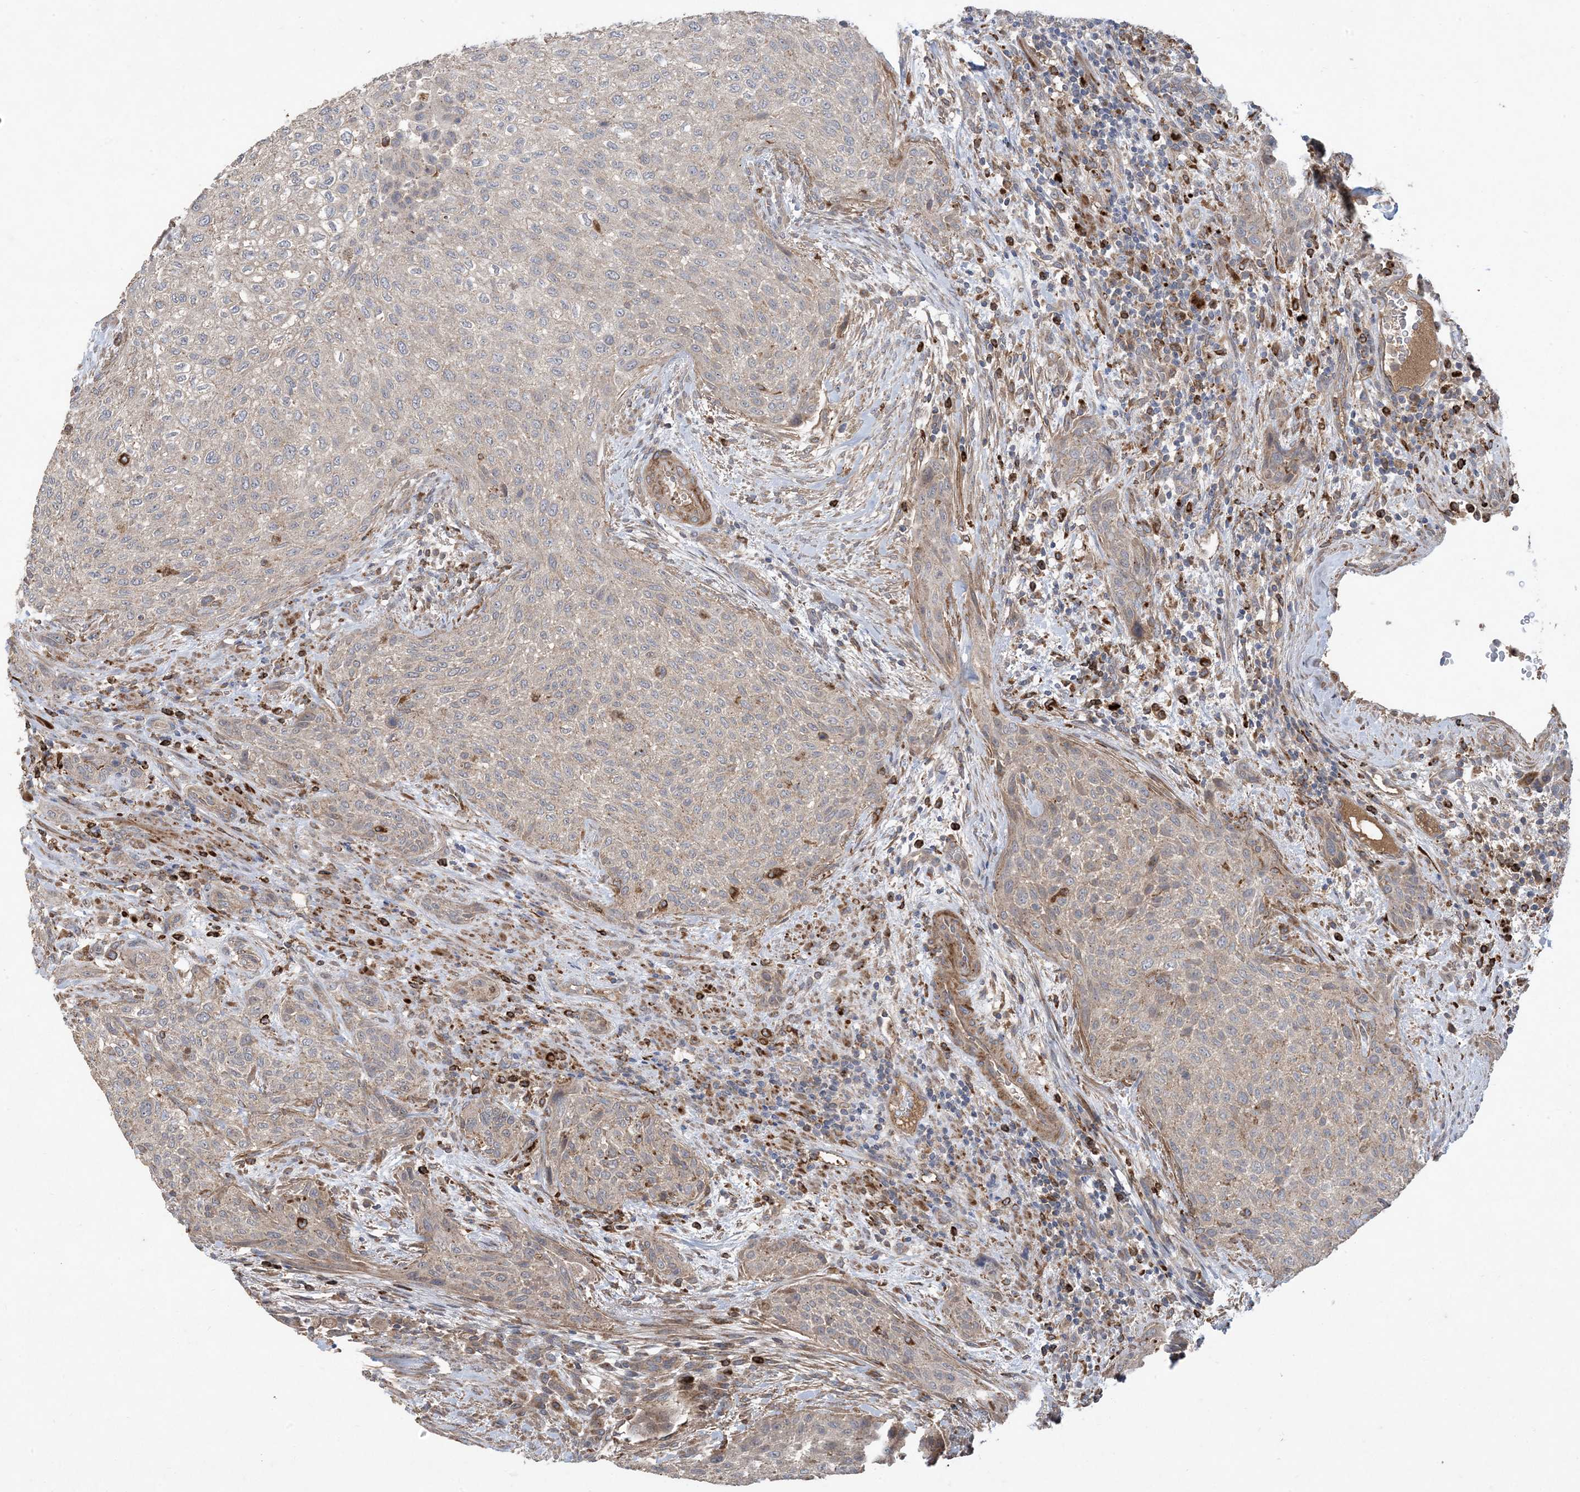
{"staining": {"intensity": "weak", "quantity": "25%-75%", "location": "cytoplasmic/membranous"}, "tissue": "urothelial cancer", "cell_type": "Tumor cells", "image_type": "cancer", "snomed": [{"axis": "morphology", "description": "Urothelial carcinoma, High grade"}, {"axis": "topography", "description": "Urinary bladder"}], "caption": "The immunohistochemical stain shows weak cytoplasmic/membranous positivity in tumor cells of urothelial carcinoma (high-grade) tissue.", "gene": "MASP2", "patient": {"sex": "male", "age": 35}}